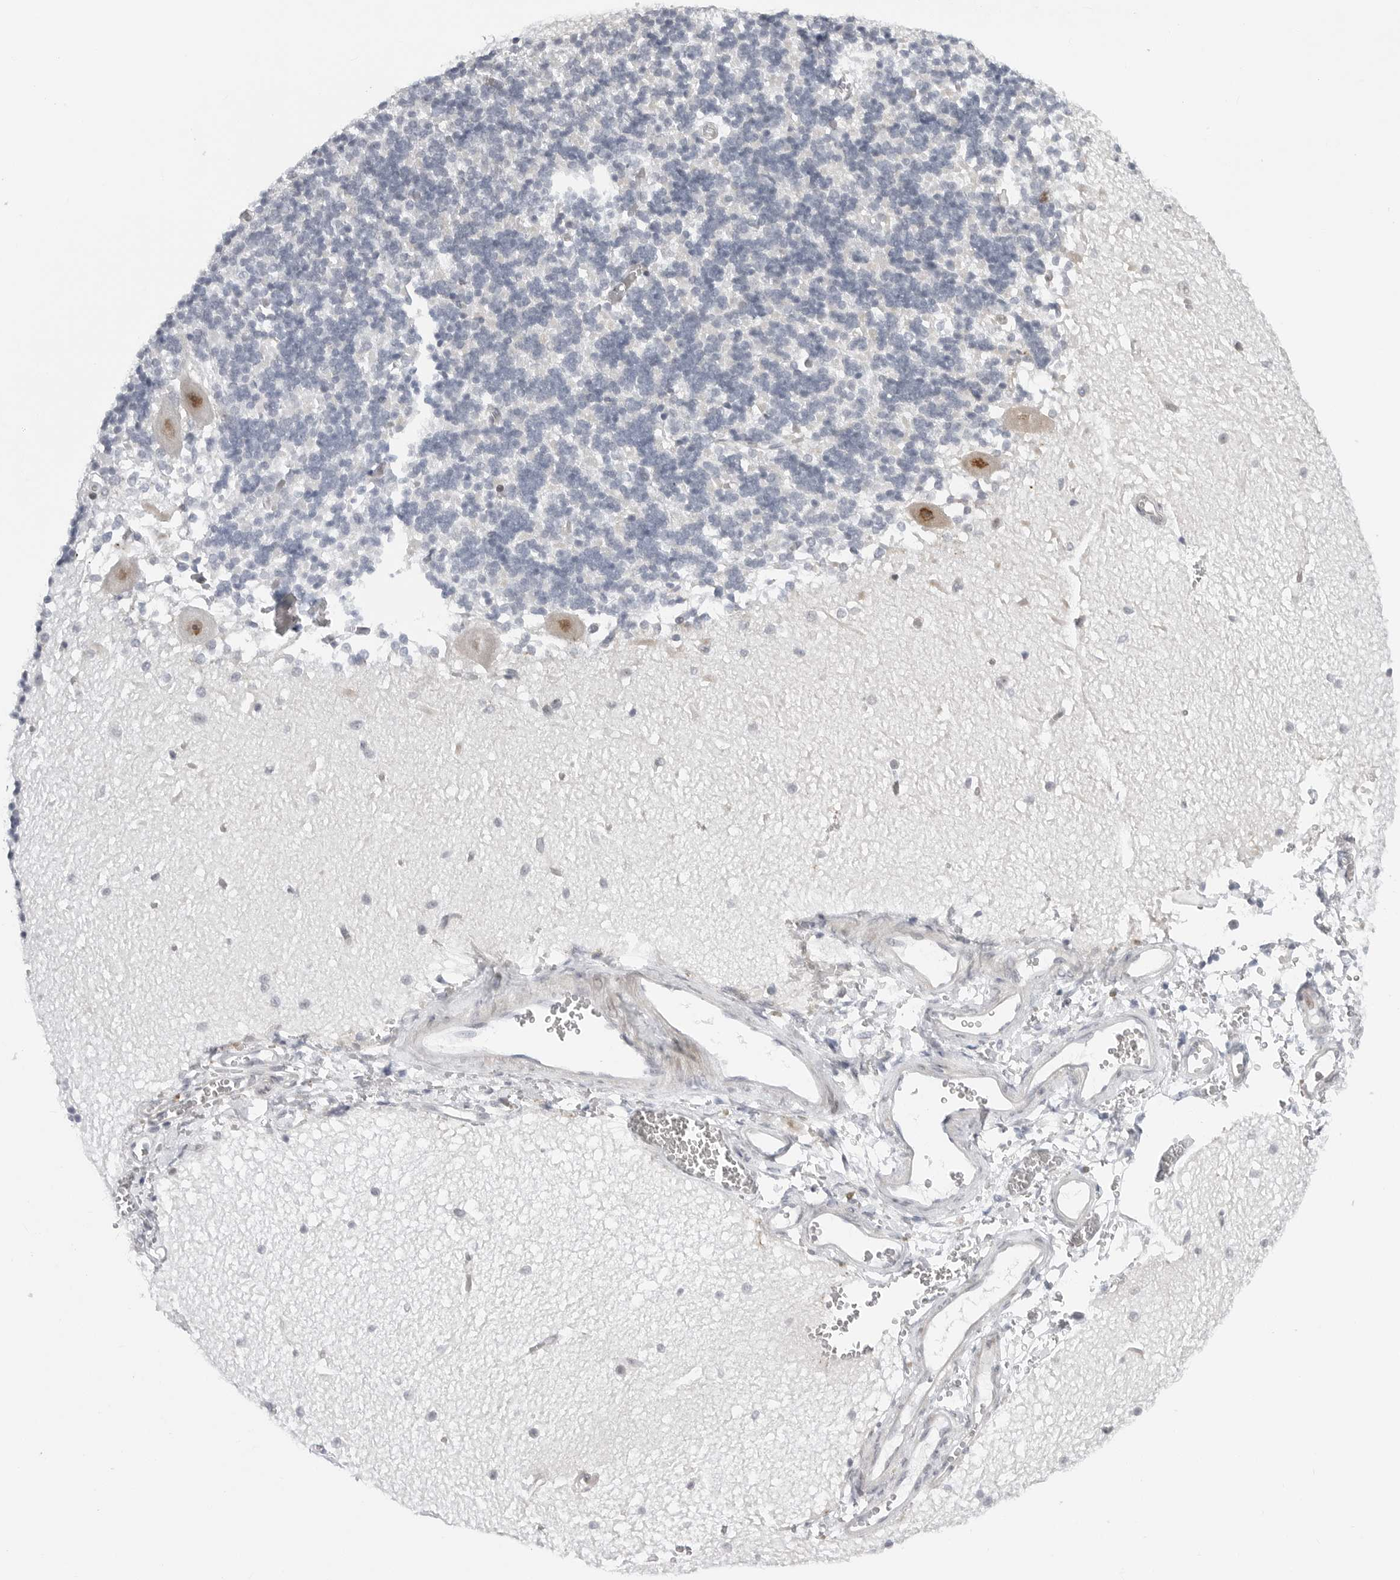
{"staining": {"intensity": "negative", "quantity": "none", "location": "none"}, "tissue": "cerebellum", "cell_type": "Cells in granular layer", "image_type": "normal", "snomed": [{"axis": "morphology", "description": "Normal tissue, NOS"}, {"axis": "topography", "description": "Cerebellum"}], "caption": "This image is of normal cerebellum stained with immunohistochemistry to label a protein in brown with the nuclei are counter-stained blue. There is no staining in cells in granular layer. (Immunohistochemistry, brightfield microscopy, high magnification).", "gene": "FAM135B", "patient": {"sex": "male", "age": 37}}